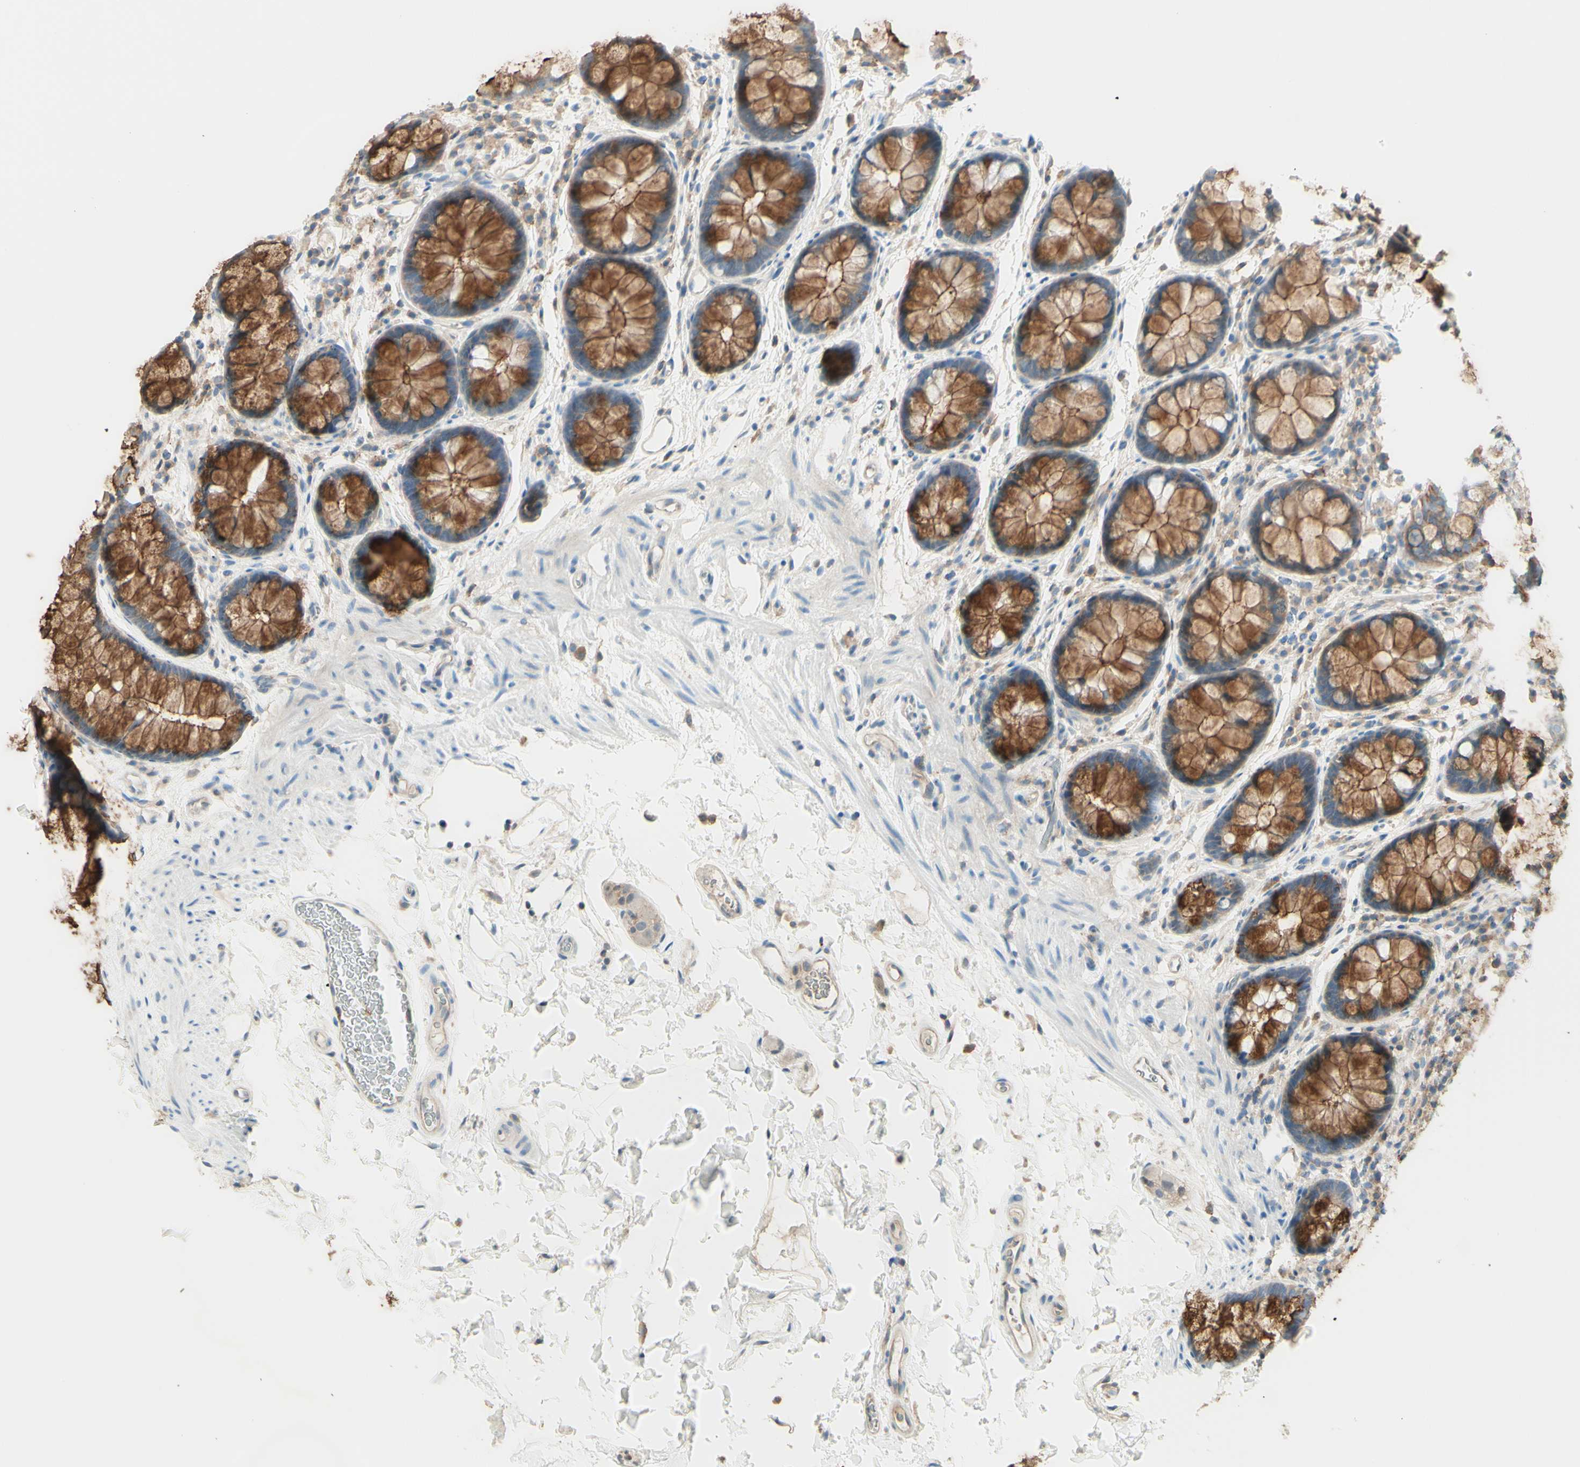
{"staining": {"intensity": "weak", "quantity": ">75%", "location": "cytoplasmic/membranous"}, "tissue": "colon", "cell_type": "Endothelial cells", "image_type": "normal", "snomed": [{"axis": "morphology", "description": "Normal tissue, NOS"}, {"axis": "topography", "description": "Colon"}], "caption": "Immunohistochemistry (IHC) (DAB (3,3'-diaminobenzidine)) staining of unremarkable colon shows weak cytoplasmic/membranous protein staining in about >75% of endothelial cells. Ihc stains the protein of interest in brown and the nuclei are stained blue.", "gene": "MTM1", "patient": {"sex": "female", "age": 80}}